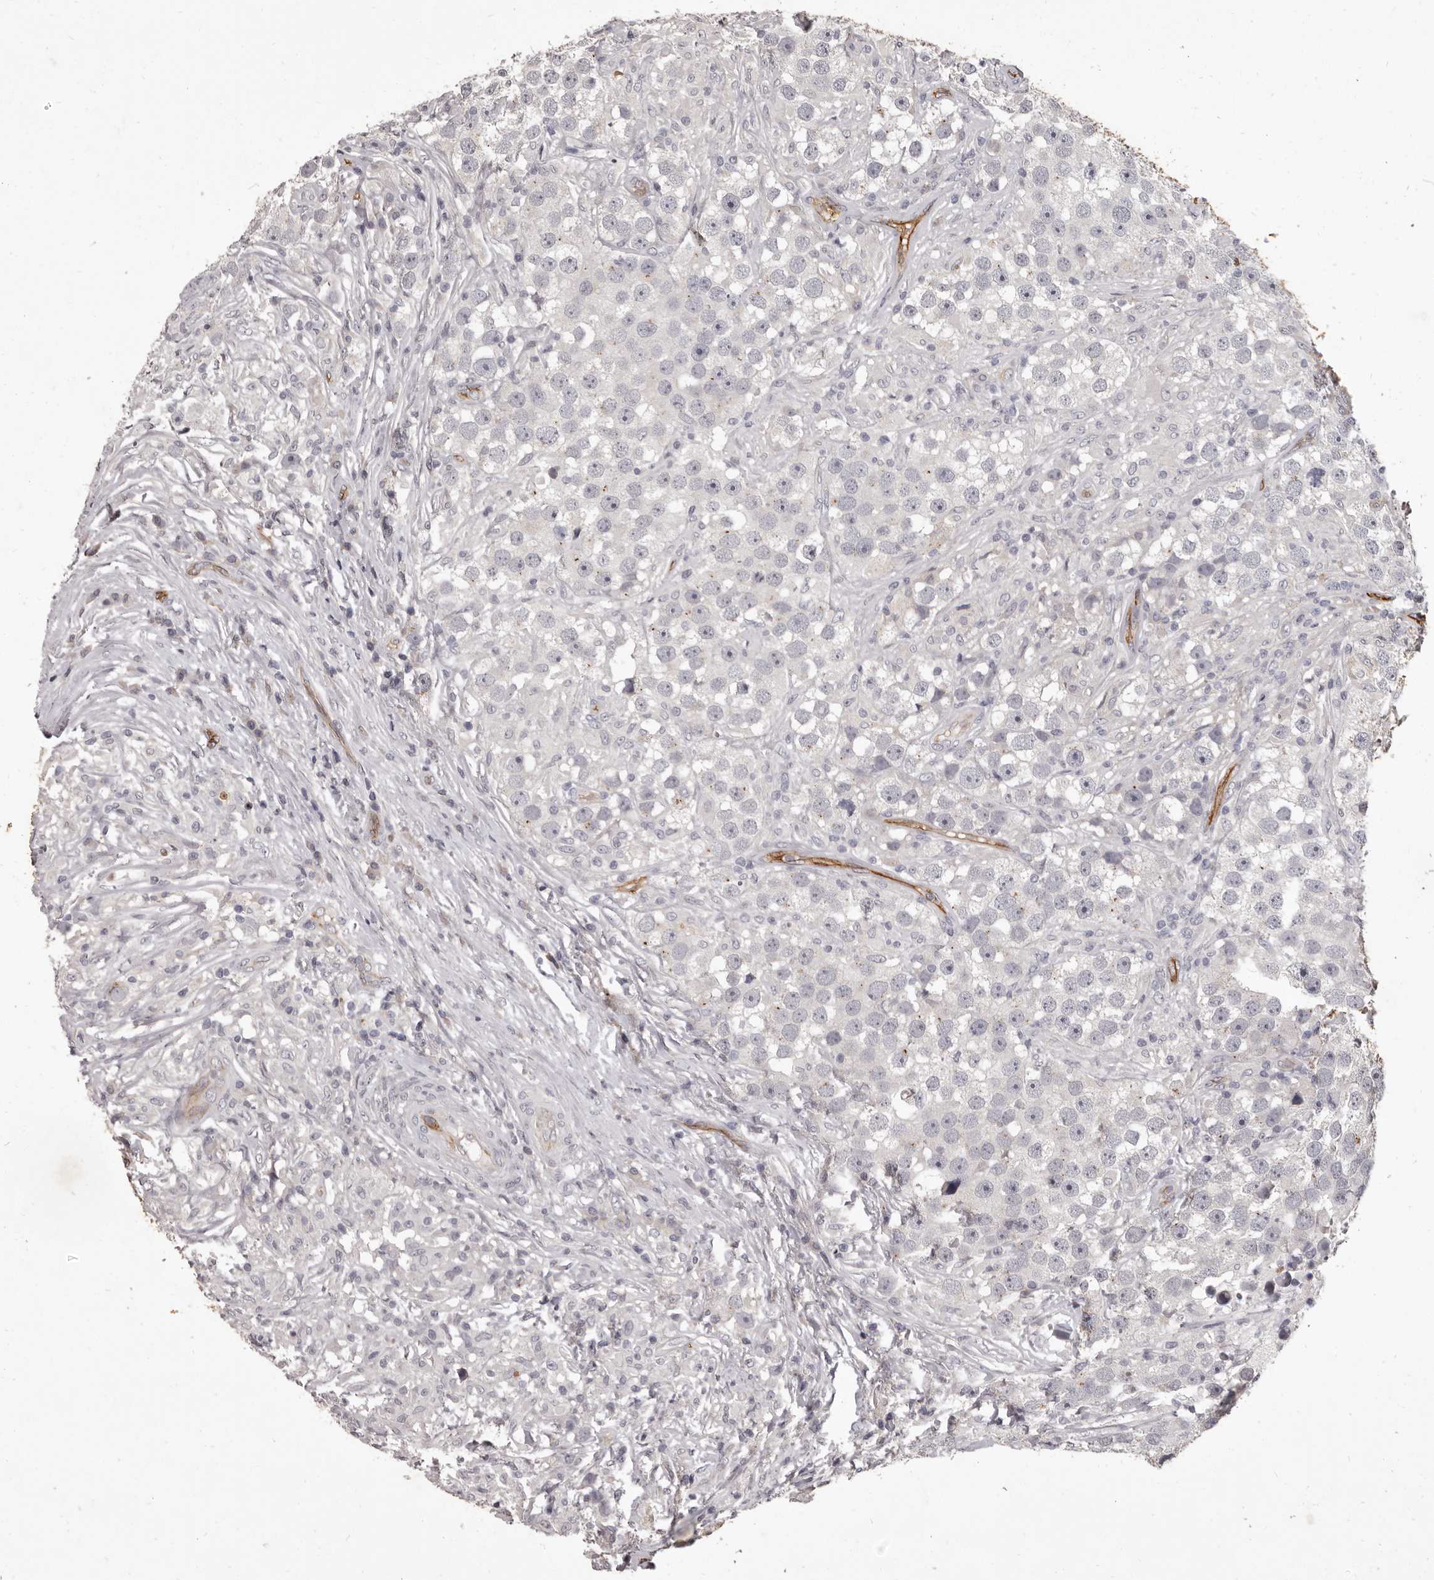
{"staining": {"intensity": "negative", "quantity": "none", "location": "none"}, "tissue": "testis cancer", "cell_type": "Tumor cells", "image_type": "cancer", "snomed": [{"axis": "morphology", "description": "Seminoma, NOS"}, {"axis": "topography", "description": "Testis"}], "caption": "This is a micrograph of immunohistochemistry (IHC) staining of testis cancer (seminoma), which shows no positivity in tumor cells.", "gene": "GPR78", "patient": {"sex": "male", "age": 49}}